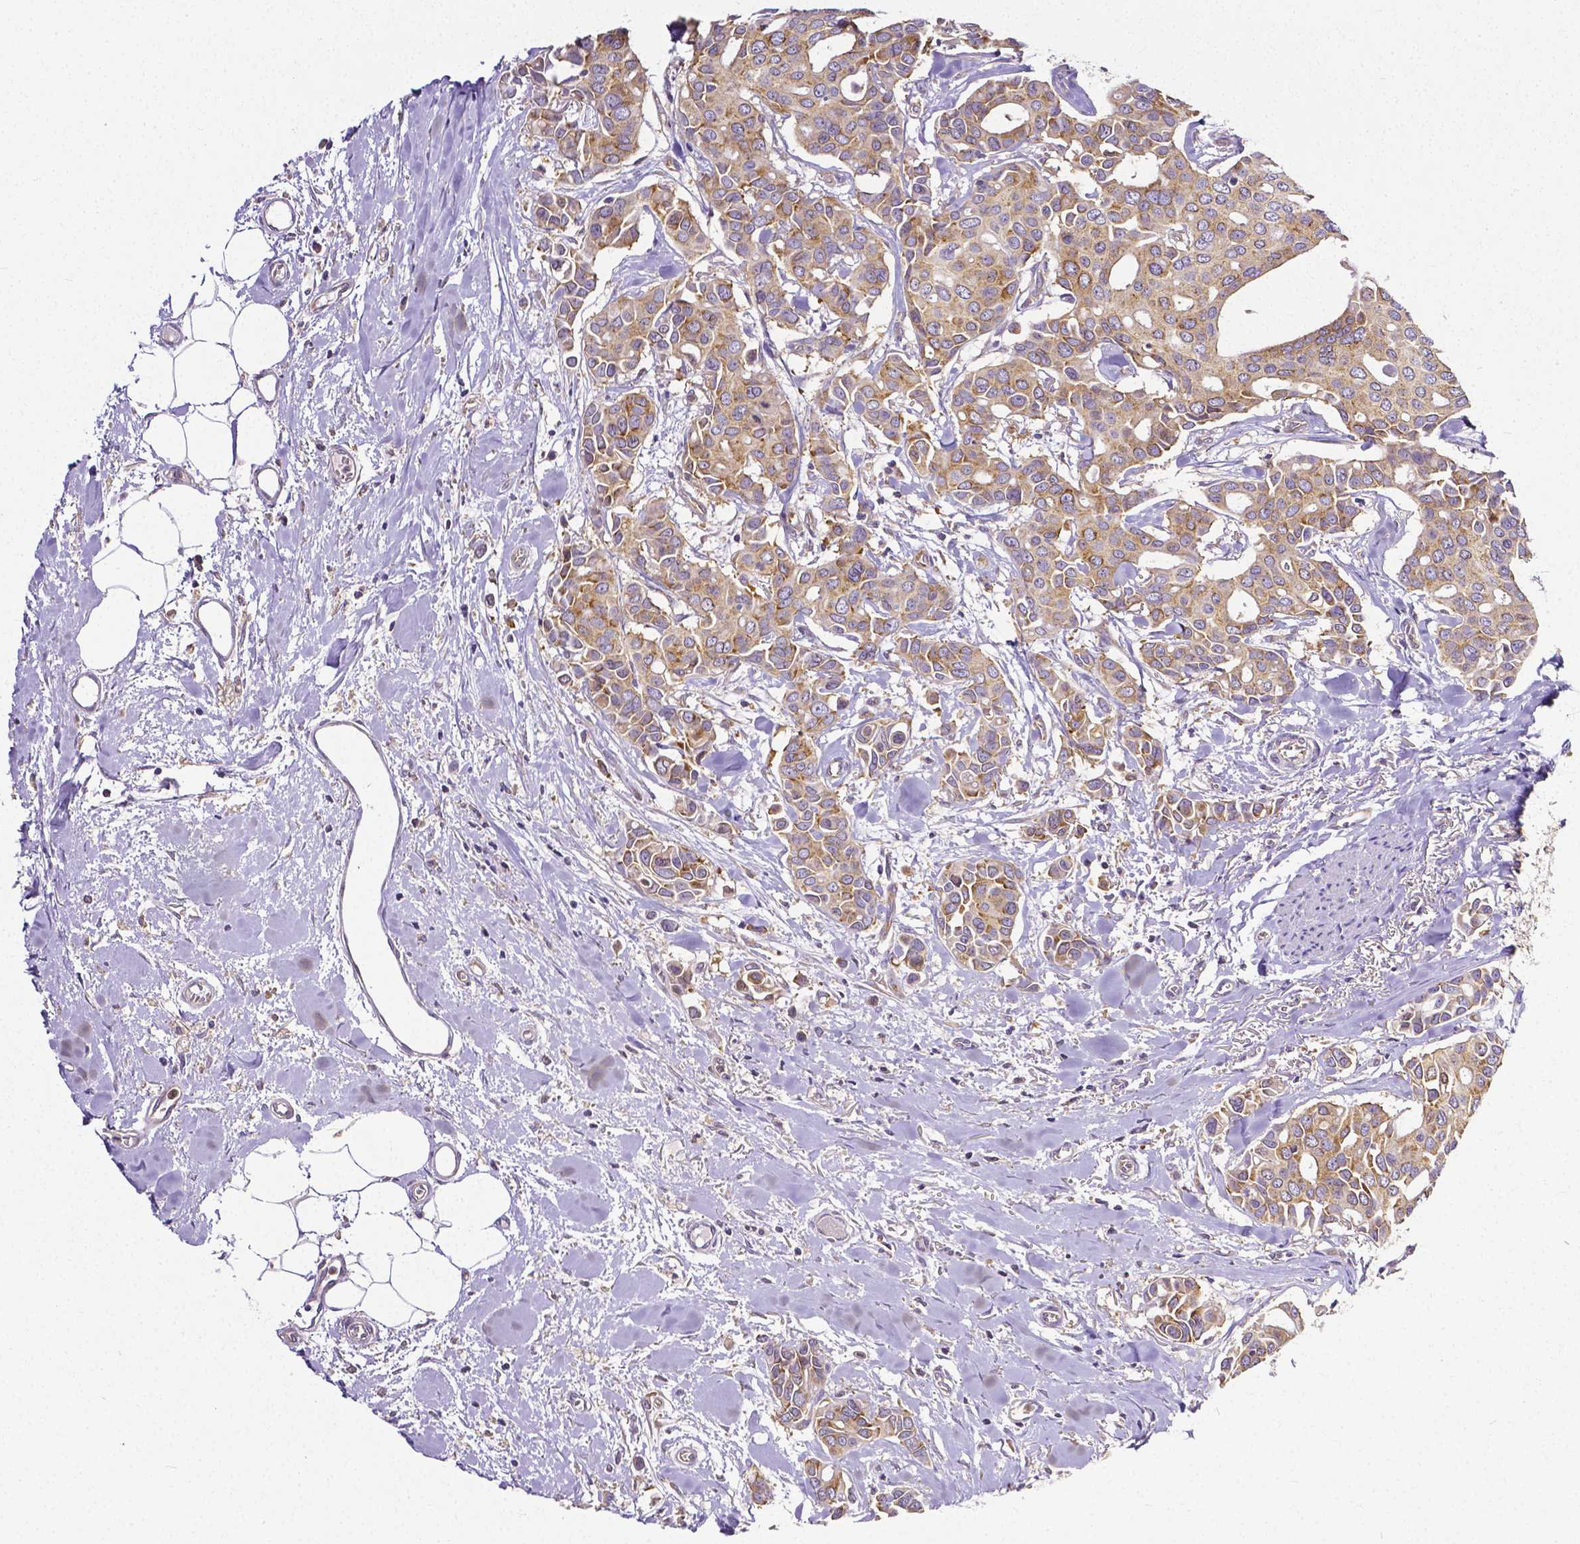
{"staining": {"intensity": "moderate", "quantity": ">75%", "location": "cytoplasmic/membranous"}, "tissue": "breast cancer", "cell_type": "Tumor cells", "image_type": "cancer", "snomed": [{"axis": "morphology", "description": "Duct carcinoma"}, {"axis": "topography", "description": "Breast"}], "caption": "This is an image of immunohistochemistry (IHC) staining of breast cancer, which shows moderate staining in the cytoplasmic/membranous of tumor cells.", "gene": "DICER1", "patient": {"sex": "female", "age": 54}}